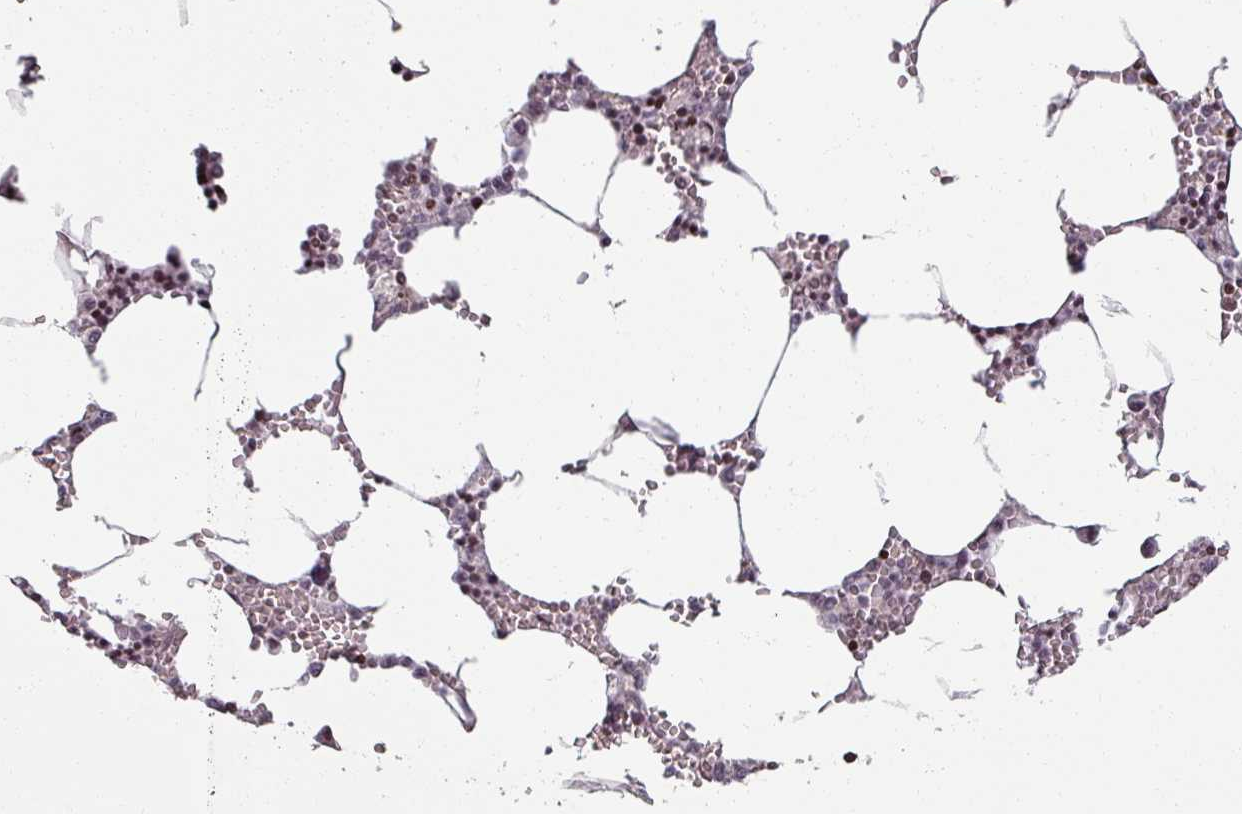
{"staining": {"intensity": "strong", "quantity": "<25%", "location": "nuclear"}, "tissue": "bone marrow", "cell_type": "Hematopoietic cells", "image_type": "normal", "snomed": [{"axis": "morphology", "description": "Normal tissue, NOS"}, {"axis": "topography", "description": "Bone marrow"}], "caption": "Approximately <25% of hematopoietic cells in normal human bone marrow display strong nuclear protein staining as visualized by brown immunohistochemical staining.", "gene": "NCOR1", "patient": {"sex": "male", "age": 70}}